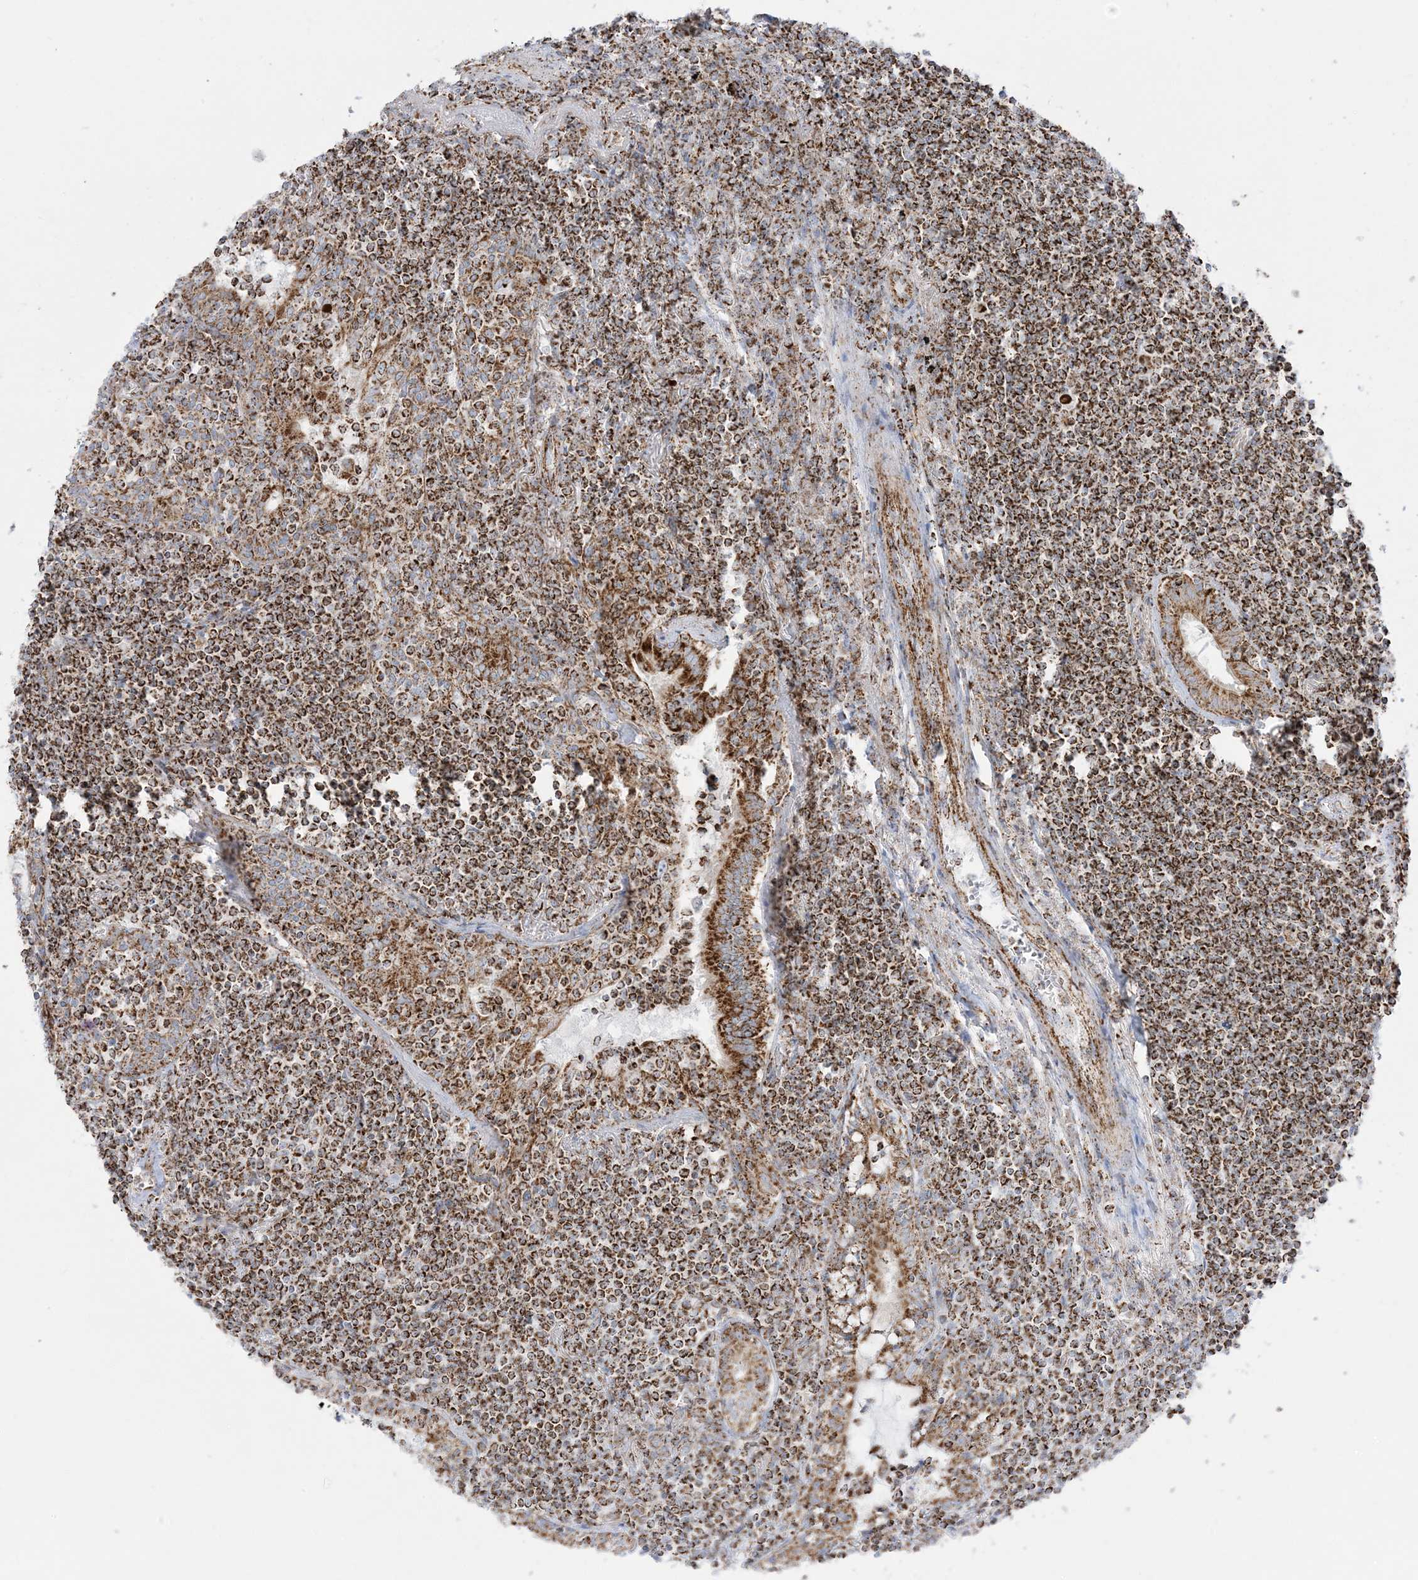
{"staining": {"intensity": "strong", "quantity": ">75%", "location": "cytoplasmic/membranous"}, "tissue": "lymphoma", "cell_type": "Tumor cells", "image_type": "cancer", "snomed": [{"axis": "morphology", "description": "Malignant lymphoma, non-Hodgkin's type, Low grade"}, {"axis": "topography", "description": "Lung"}], "caption": "Tumor cells exhibit high levels of strong cytoplasmic/membranous staining in approximately >75% of cells in malignant lymphoma, non-Hodgkin's type (low-grade). Immunohistochemistry (ihc) stains the protein of interest in brown and the nuclei are stained blue.", "gene": "MRPS36", "patient": {"sex": "female", "age": 71}}